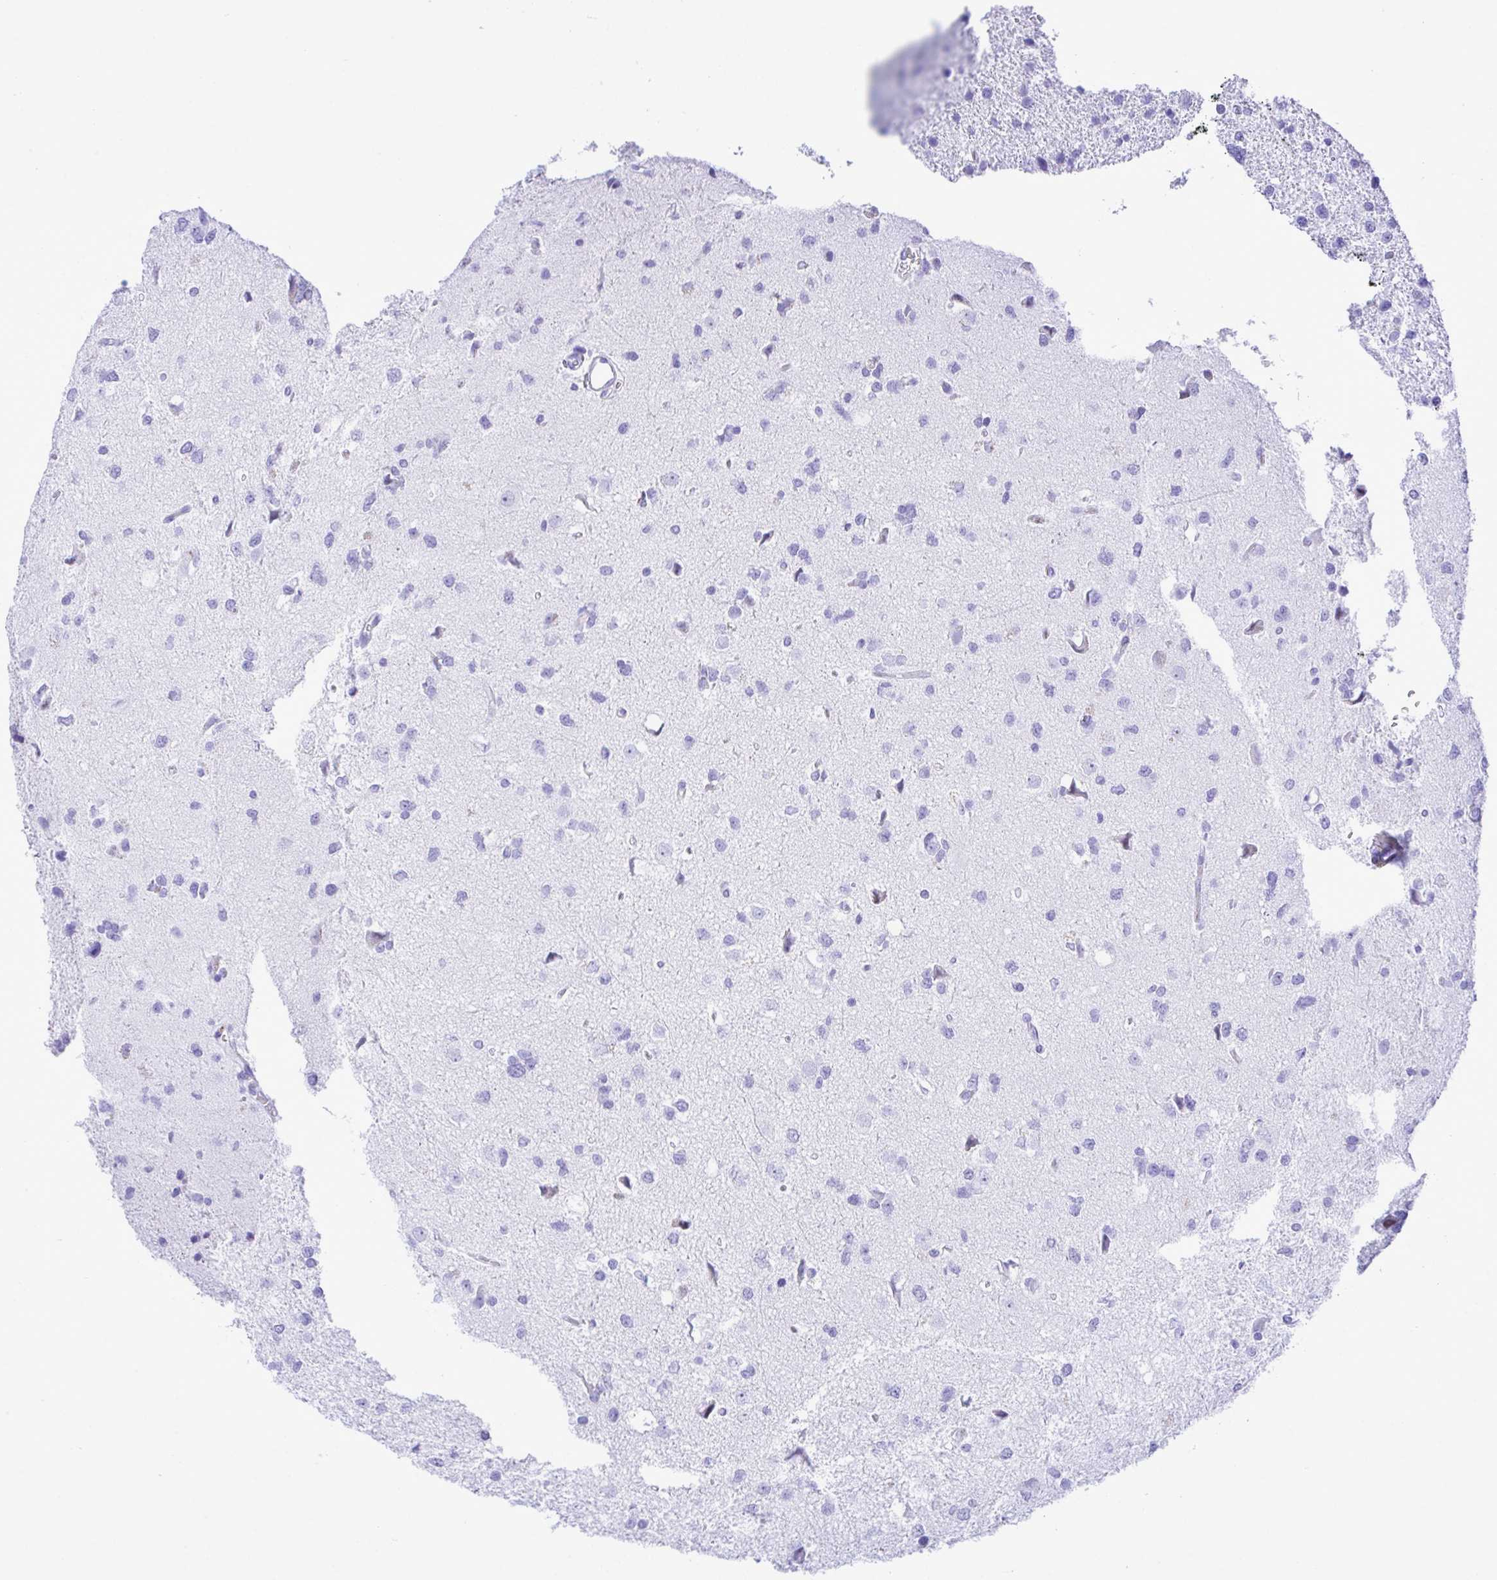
{"staining": {"intensity": "negative", "quantity": "none", "location": "none"}, "tissue": "glioma", "cell_type": "Tumor cells", "image_type": "cancer", "snomed": [{"axis": "morphology", "description": "Glioma, malignant, Low grade"}, {"axis": "topography", "description": "Brain"}], "caption": "Tumor cells are negative for brown protein staining in malignant glioma (low-grade).", "gene": "SELENOV", "patient": {"sex": "female", "age": 55}}